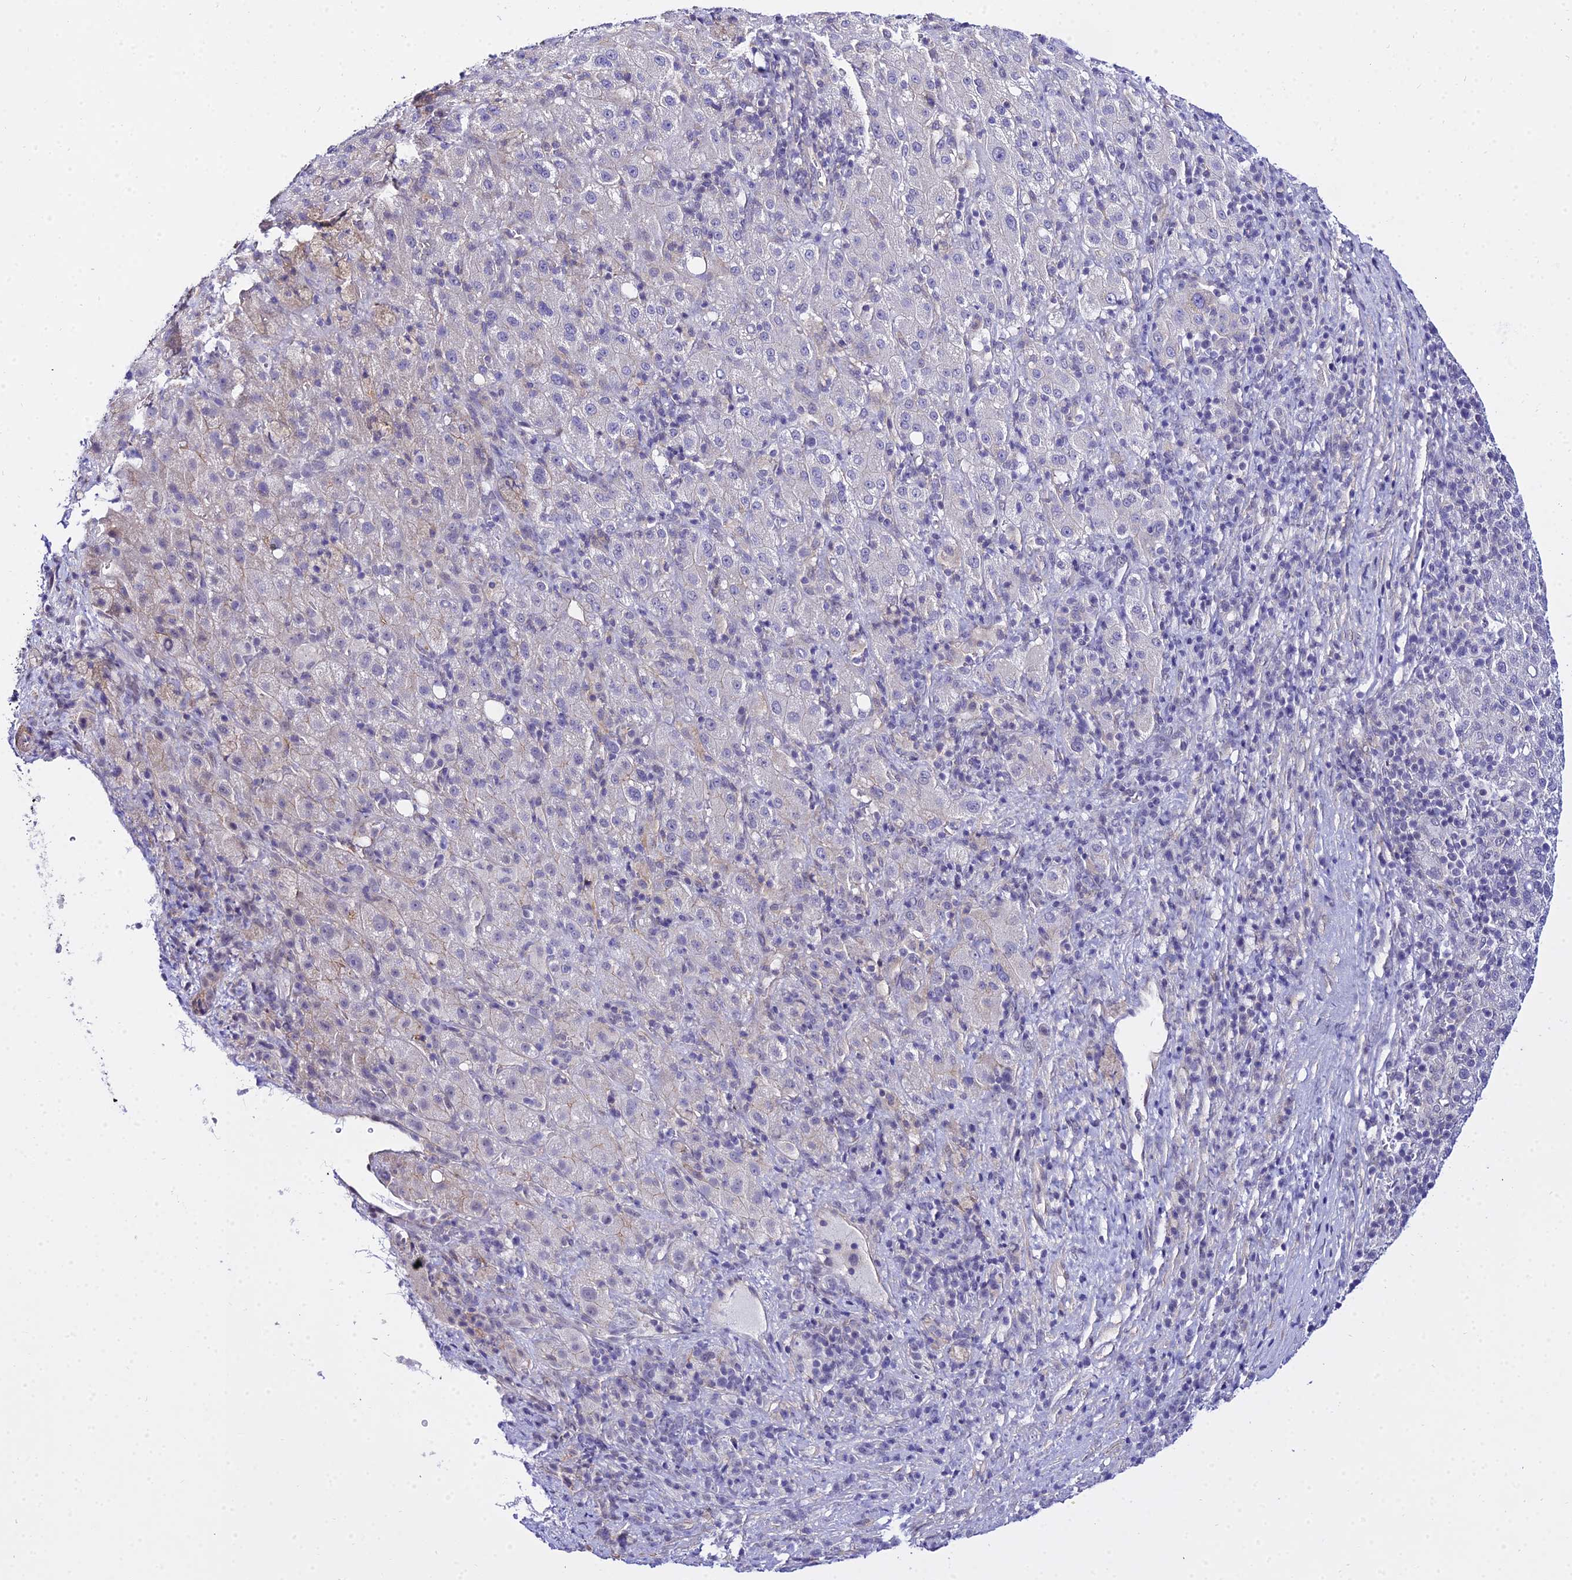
{"staining": {"intensity": "negative", "quantity": "none", "location": "none"}, "tissue": "liver cancer", "cell_type": "Tumor cells", "image_type": "cancer", "snomed": [{"axis": "morphology", "description": "Carcinoma, Hepatocellular, NOS"}, {"axis": "topography", "description": "Liver"}], "caption": "This is an immunohistochemistry histopathology image of liver hepatocellular carcinoma. There is no expression in tumor cells.", "gene": "ZNF628", "patient": {"sex": "female", "age": 58}}